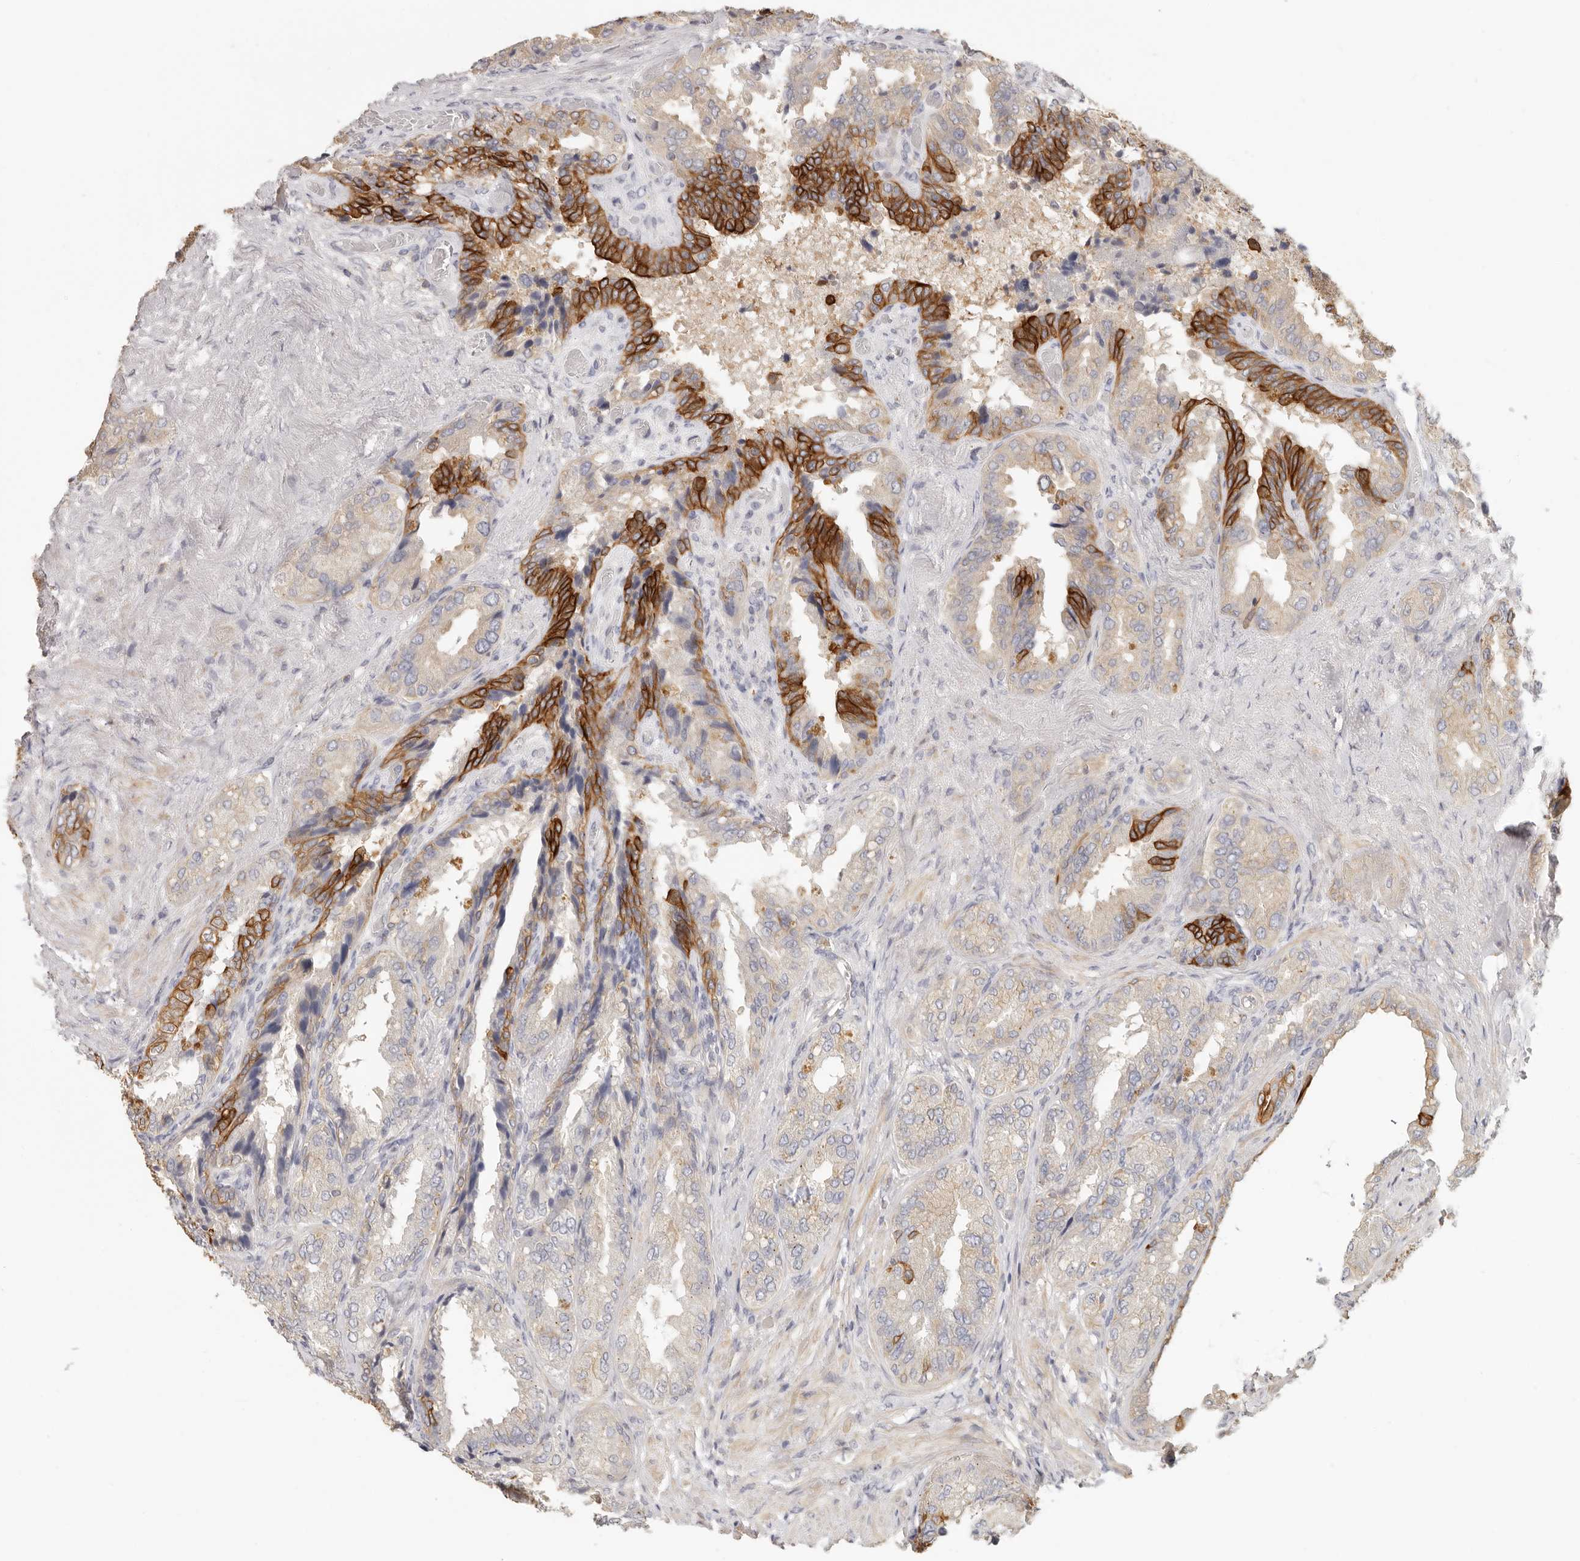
{"staining": {"intensity": "strong", "quantity": "25%-75%", "location": "cytoplasmic/membranous"}, "tissue": "seminal vesicle", "cell_type": "Glandular cells", "image_type": "normal", "snomed": [{"axis": "morphology", "description": "Normal tissue, NOS"}, {"axis": "topography", "description": "Seminal veicle"}, {"axis": "topography", "description": "Peripheral nerve tissue"}], "caption": "Immunohistochemistry (IHC) of normal human seminal vesicle shows high levels of strong cytoplasmic/membranous expression in approximately 25%-75% of glandular cells. Immunohistochemistry stains the protein in brown and the nuclei are stained blue.", "gene": "ANXA9", "patient": {"sex": "male", "age": 63}}